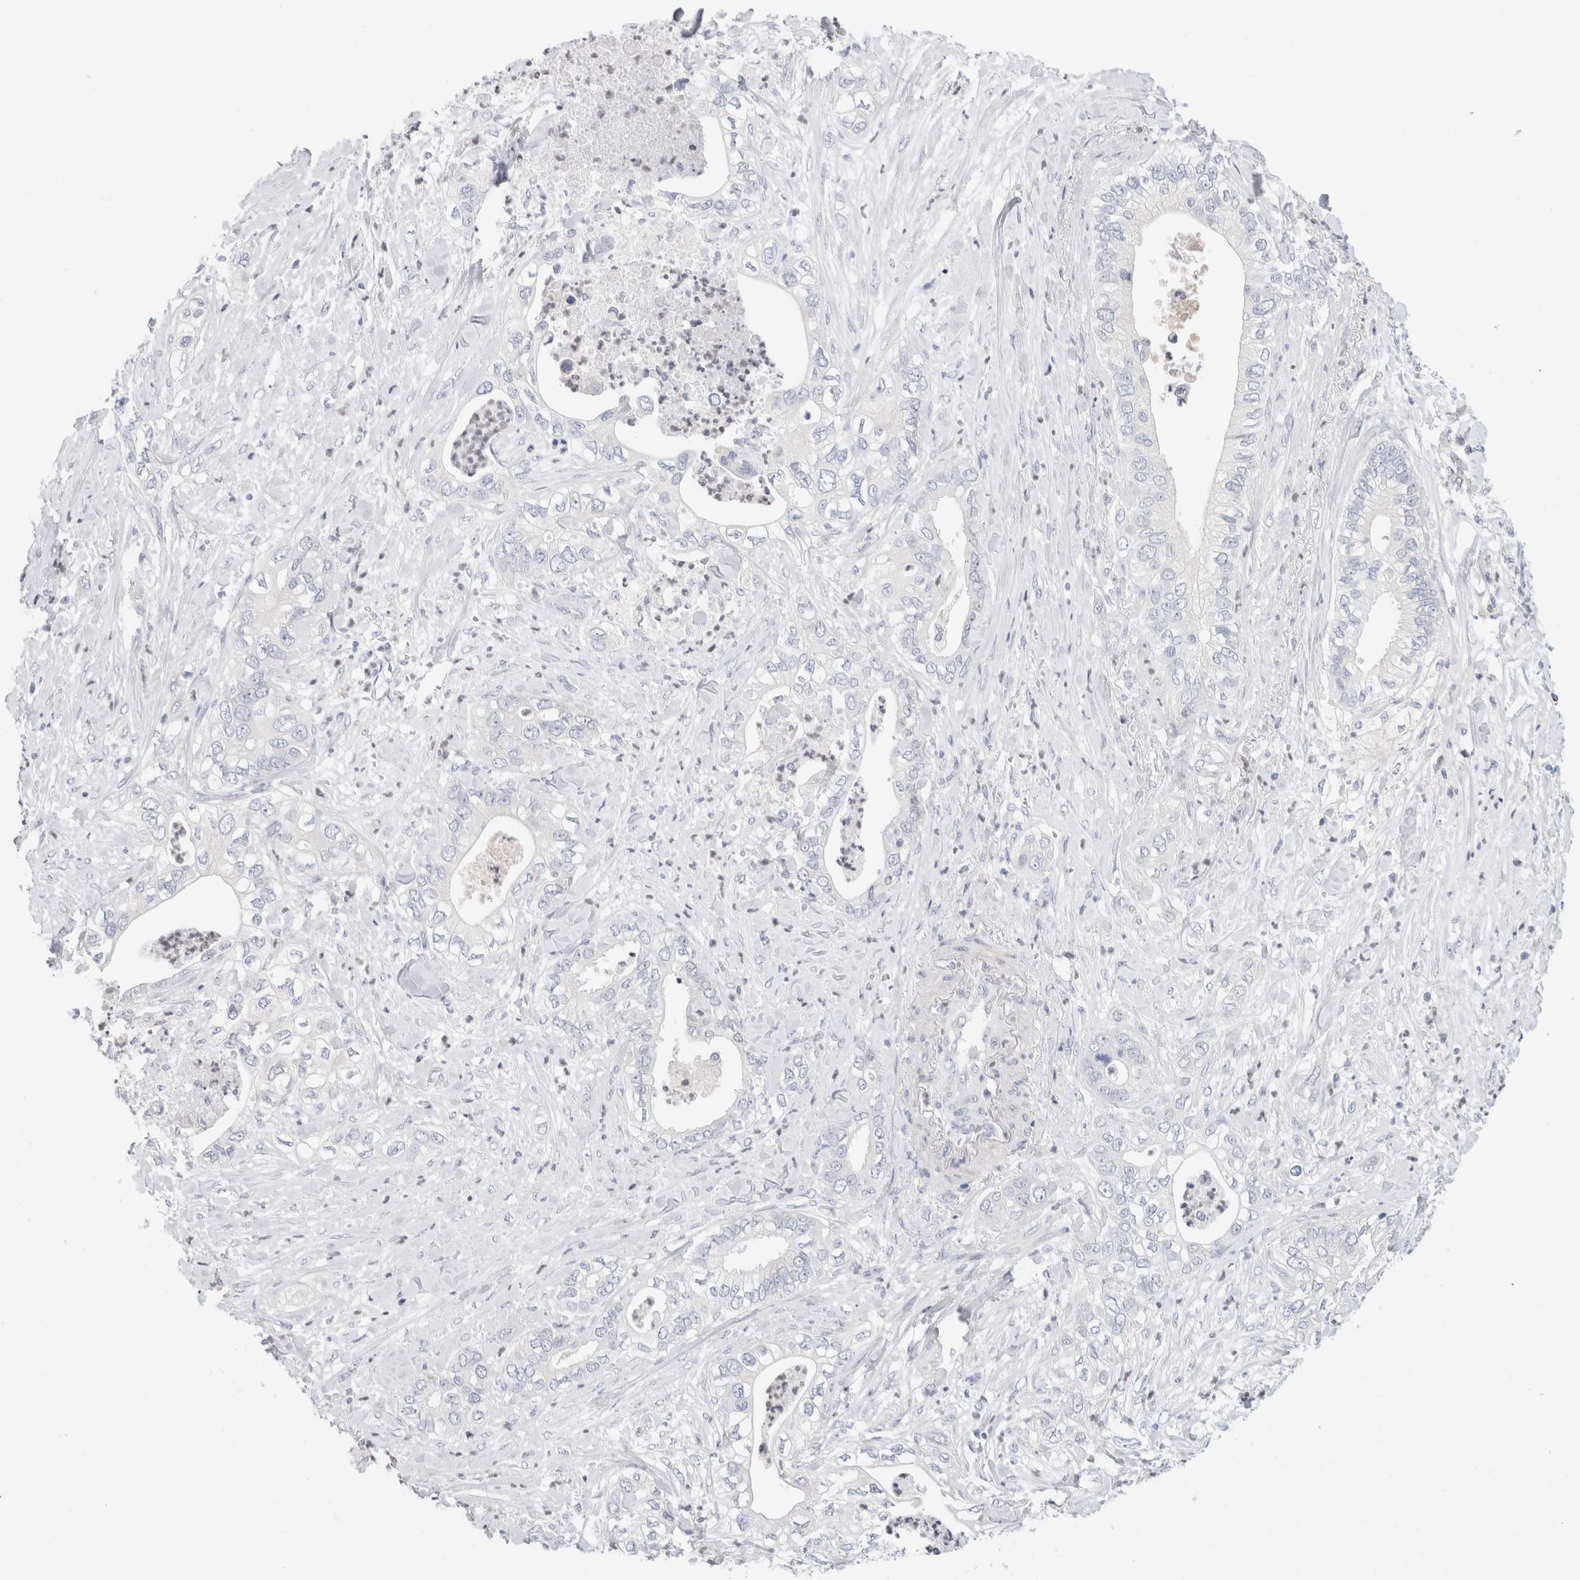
{"staining": {"intensity": "negative", "quantity": "none", "location": "none"}, "tissue": "pancreatic cancer", "cell_type": "Tumor cells", "image_type": "cancer", "snomed": [{"axis": "morphology", "description": "Adenocarcinoma, NOS"}, {"axis": "topography", "description": "Pancreas"}], "caption": "DAB (3,3'-diaminobenzidine) immunohistochemical staining of human adenocarcinoma (pancreatic) exhibits no significant staining in tumor cells. (IHC, brightfield microscopy, high magnification).", "gene": "ADAM30", "patient": {"sex": "female", "age": 78}}